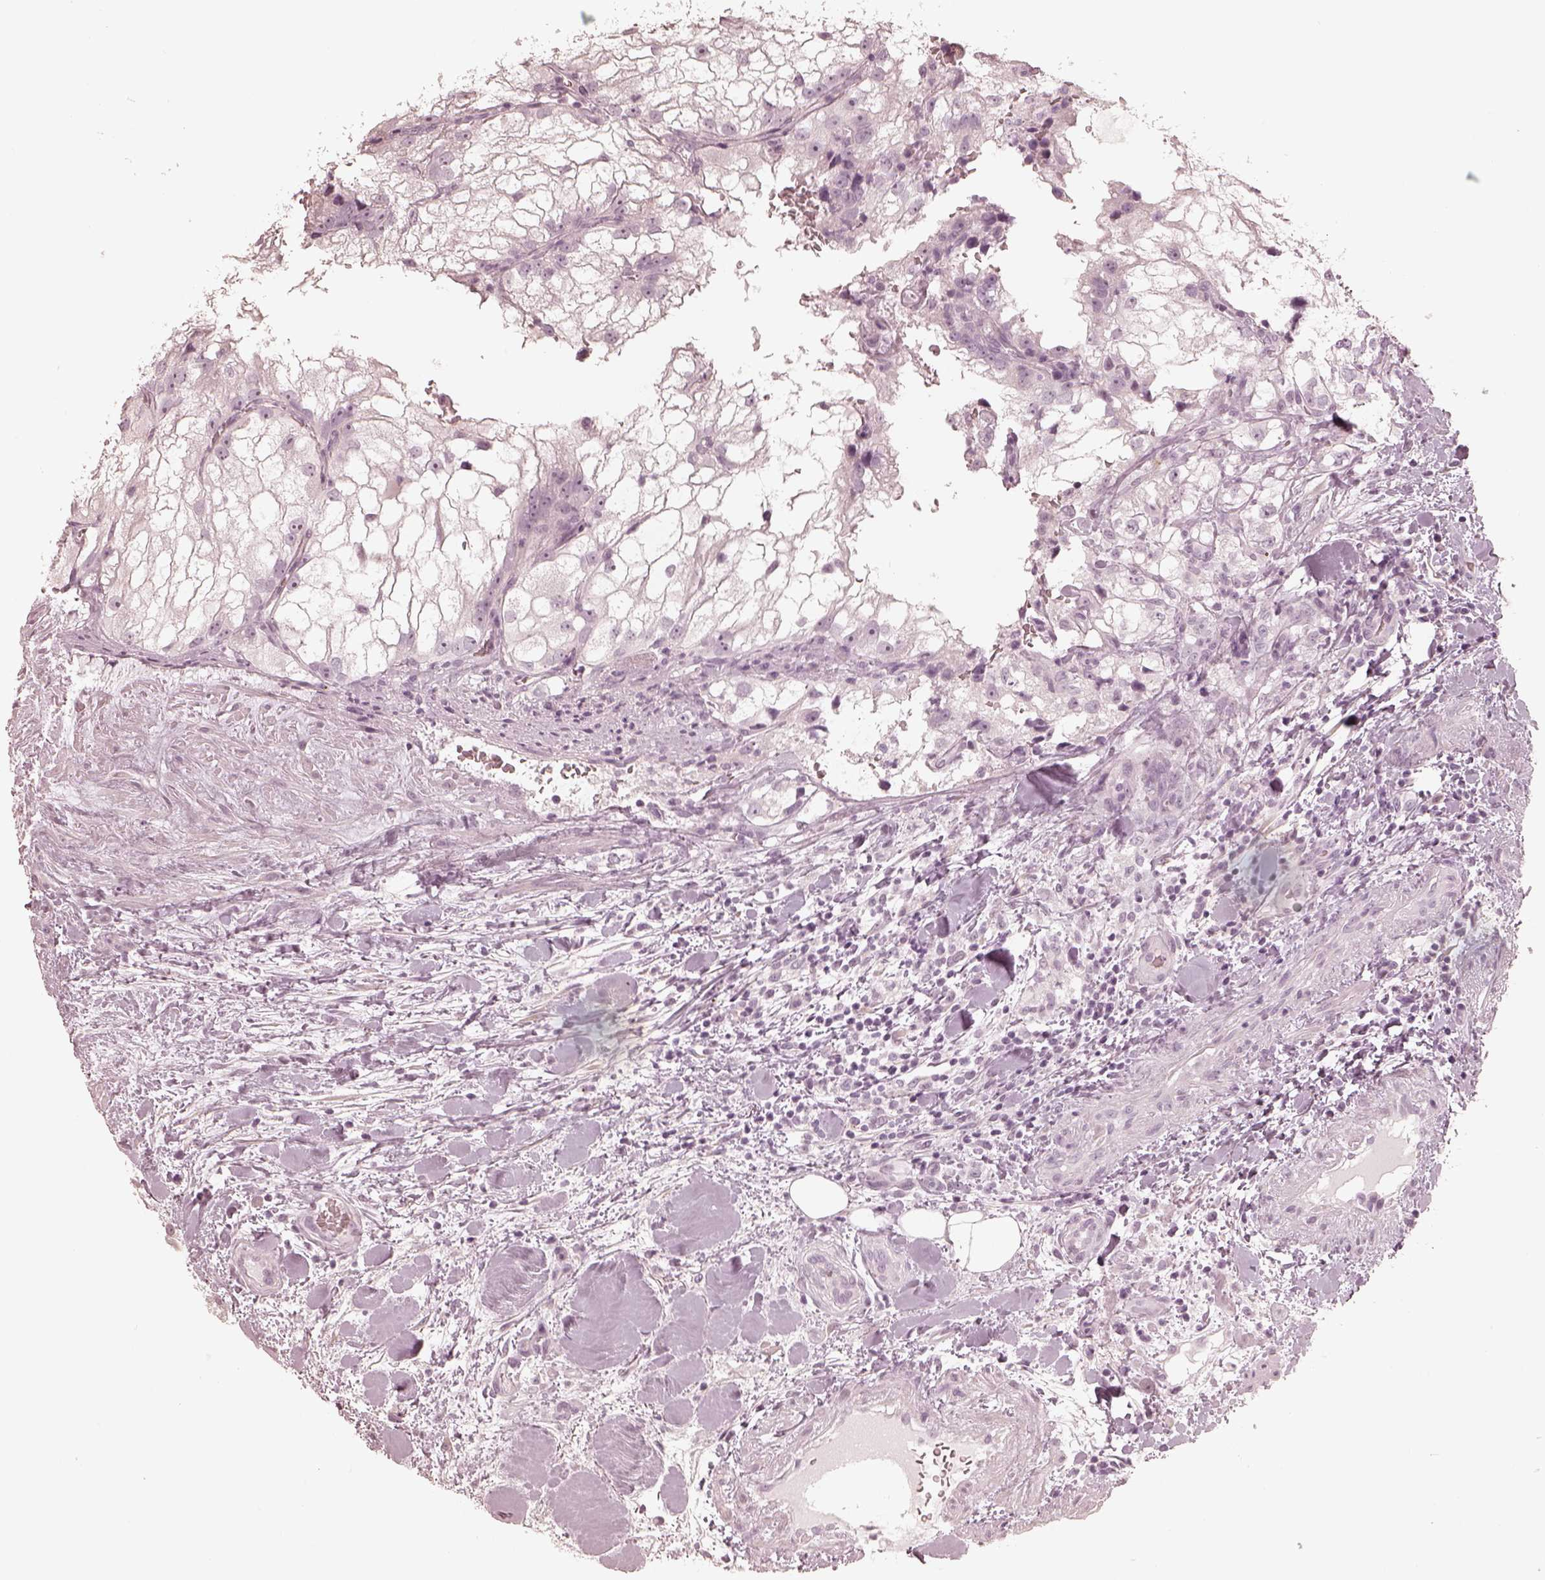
{"staining": {"intensity": "negative", "quantity": "none", "location": "none"}, "tissue": "renal cancer", "cell_type": "Tumor cells", "image_type": "cancer", "snomed": [{"axis": "morphology", "description": "Adenocarcinoma, NOS"}, {"axis": "topography", "description": "Kidney"}], "caption": "Tumor cells are negative for brown protein staining in adenocarcinoma (renal).", "gene": "CALR3", "patient": {"sex": "male", "age": 59}}